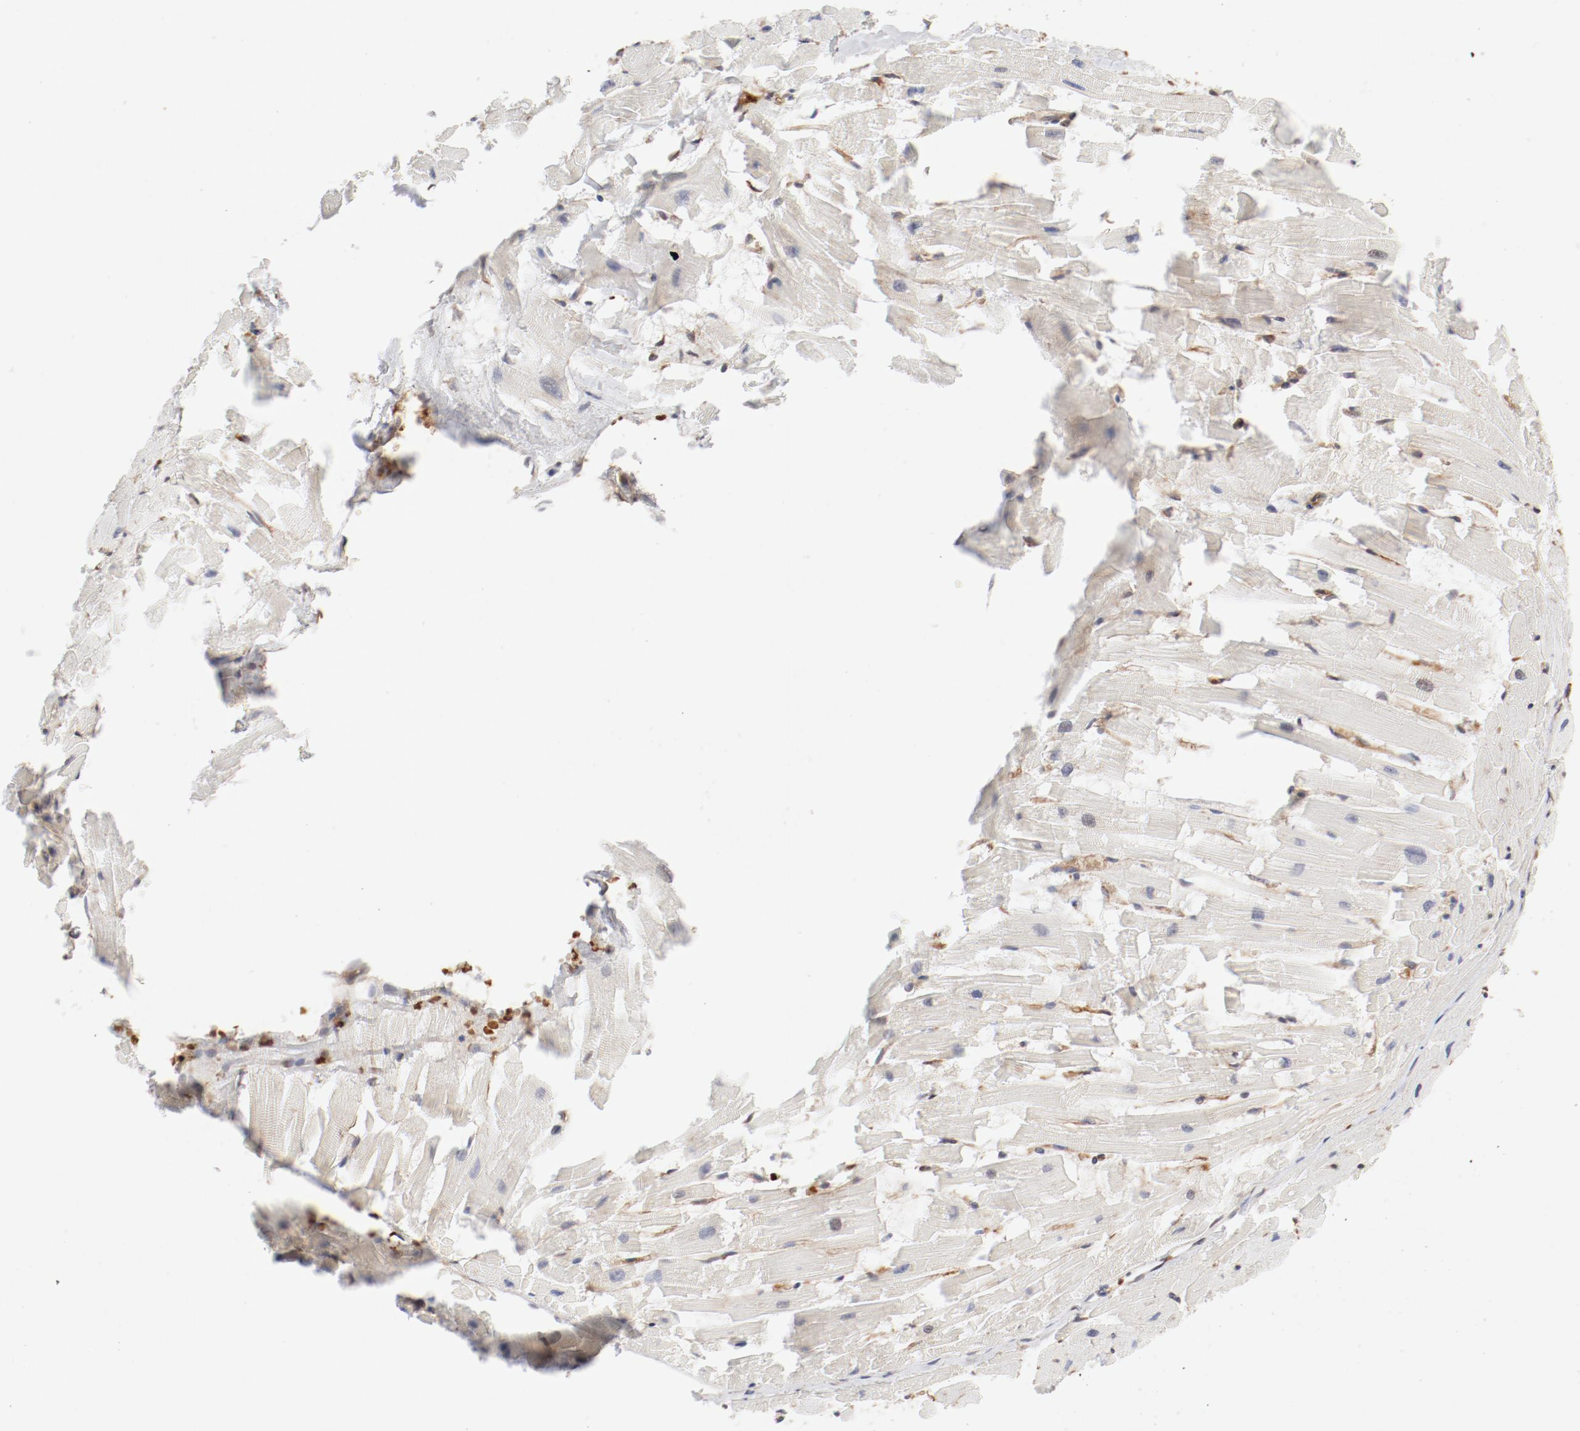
{"staining": {"intensity": "negative", "quantity": "none", "location": "none"}, "tissue": "heart muscle", "cell_type": "Cardiomyocytes", "image_type": "normal", "snomed": [{"axis": "morphology", "description": "Normal tissue, NOS"}, {"axis": "topography", "description": "Heart"}], "caption": "This is an immunohistochemistry image of unremarkable heart muscle. There is no positivity in cardiomyocytes.", "gene": "AP2A1", "patient": {"sex": "female", "age": 19}}